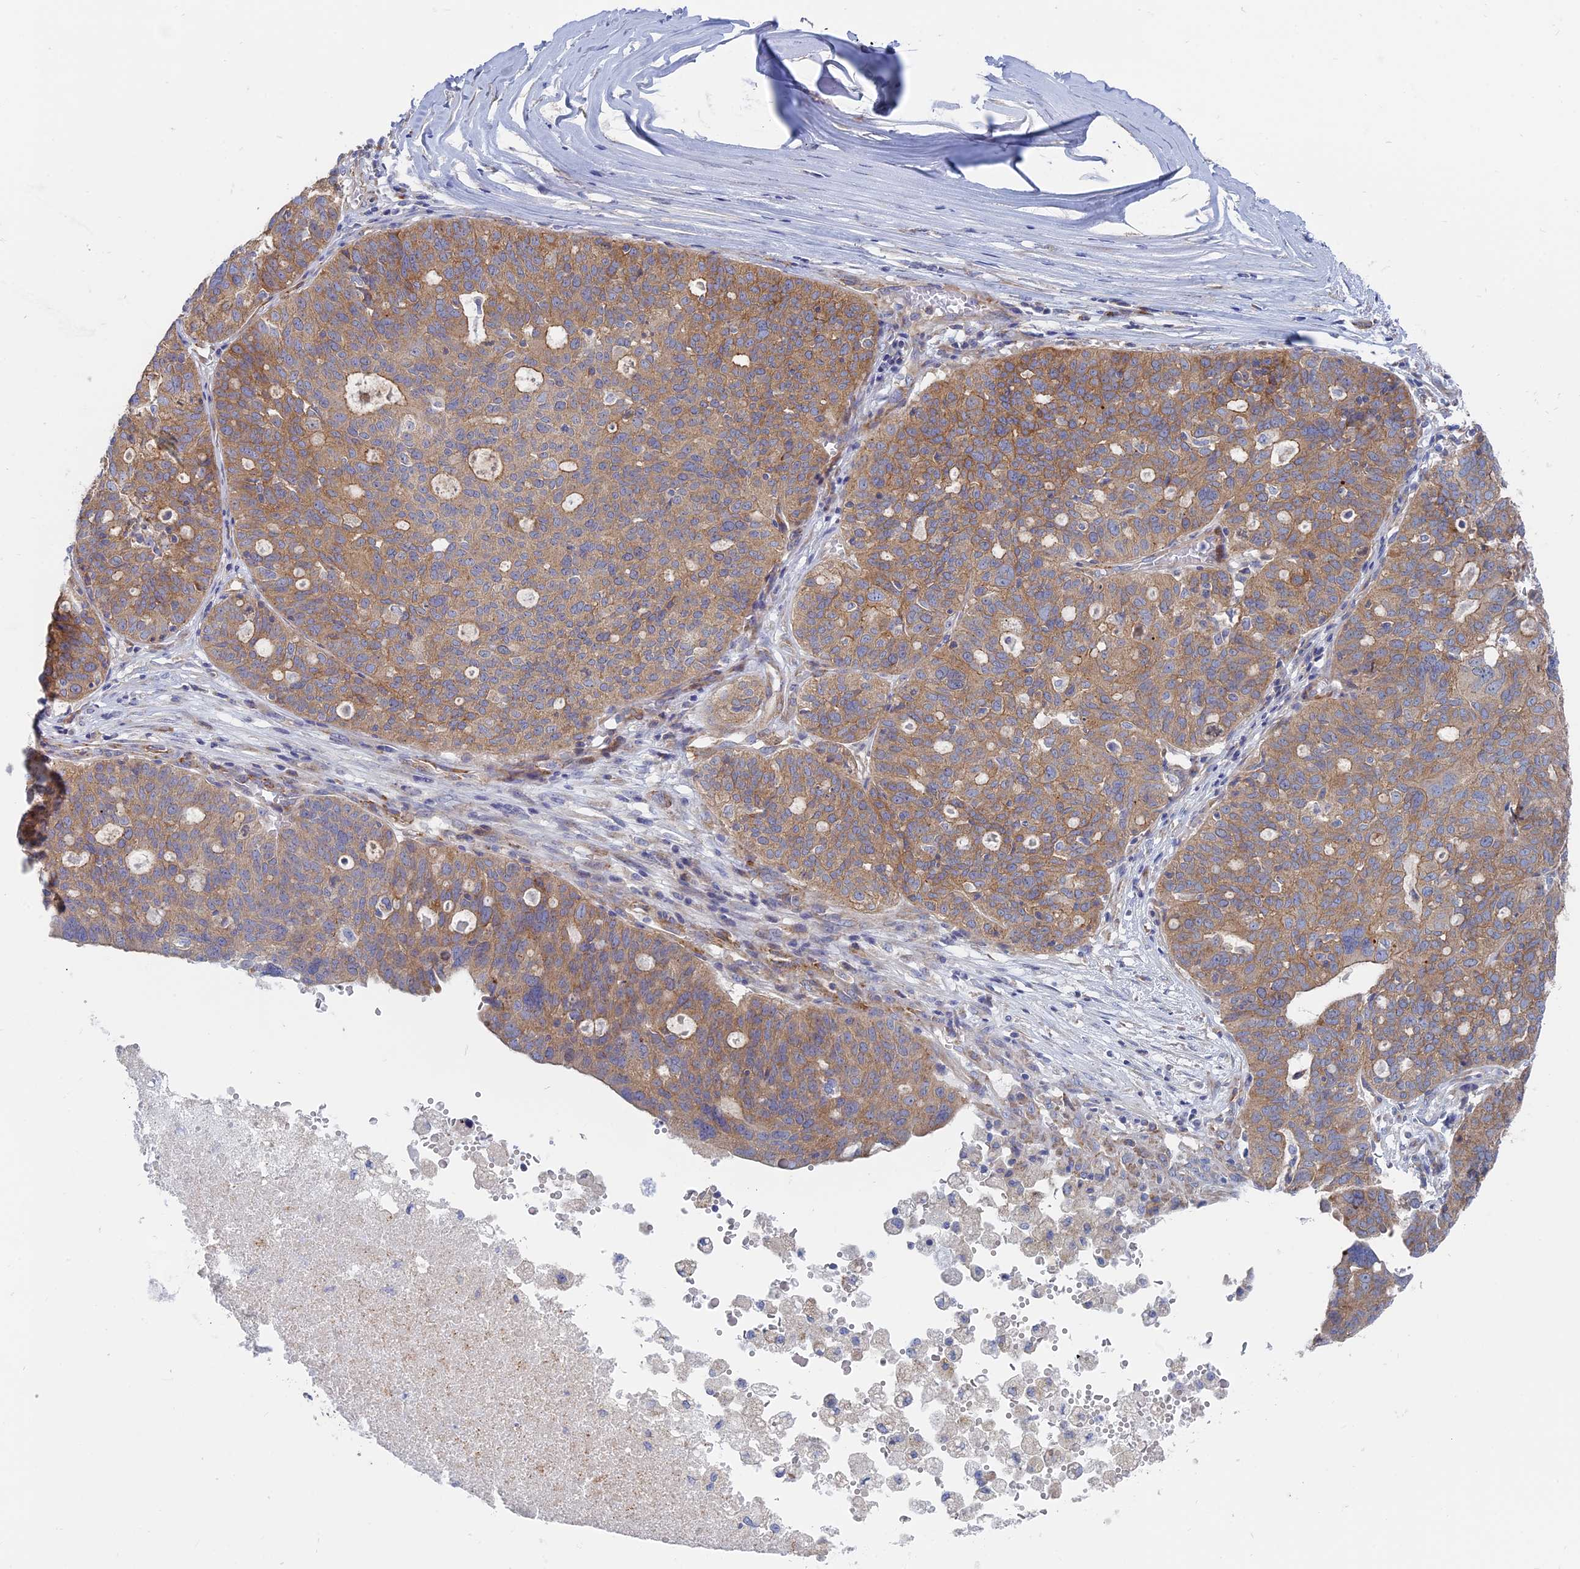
{"staining": {"intensity": "moderate", "quantity": ">75%", "location": "cytoplasmic/membranous"}, "tissue": "ovarian cancer", "cell_type": "Tumor cells", "image_type": "cancer", "snomed": [{"axis": "morphology", "description": "Cystadenocarcinoma, serous, NOS"}, {"axis": "topography", "description": "Ovary"}], "caption": "Protein staining of ovarian cancer (serous cystadenocarcinoma) tissue reveals moderate cytoplasmic/membranous staining in approximately >75% of tumor cells. The staining was performed using DAB, with brown indicating positive protein expression. Nuclei are stained blue with hematoxylin.", "gene": "TBC1D30", "patient": {"sex": "female", "age": 59}}